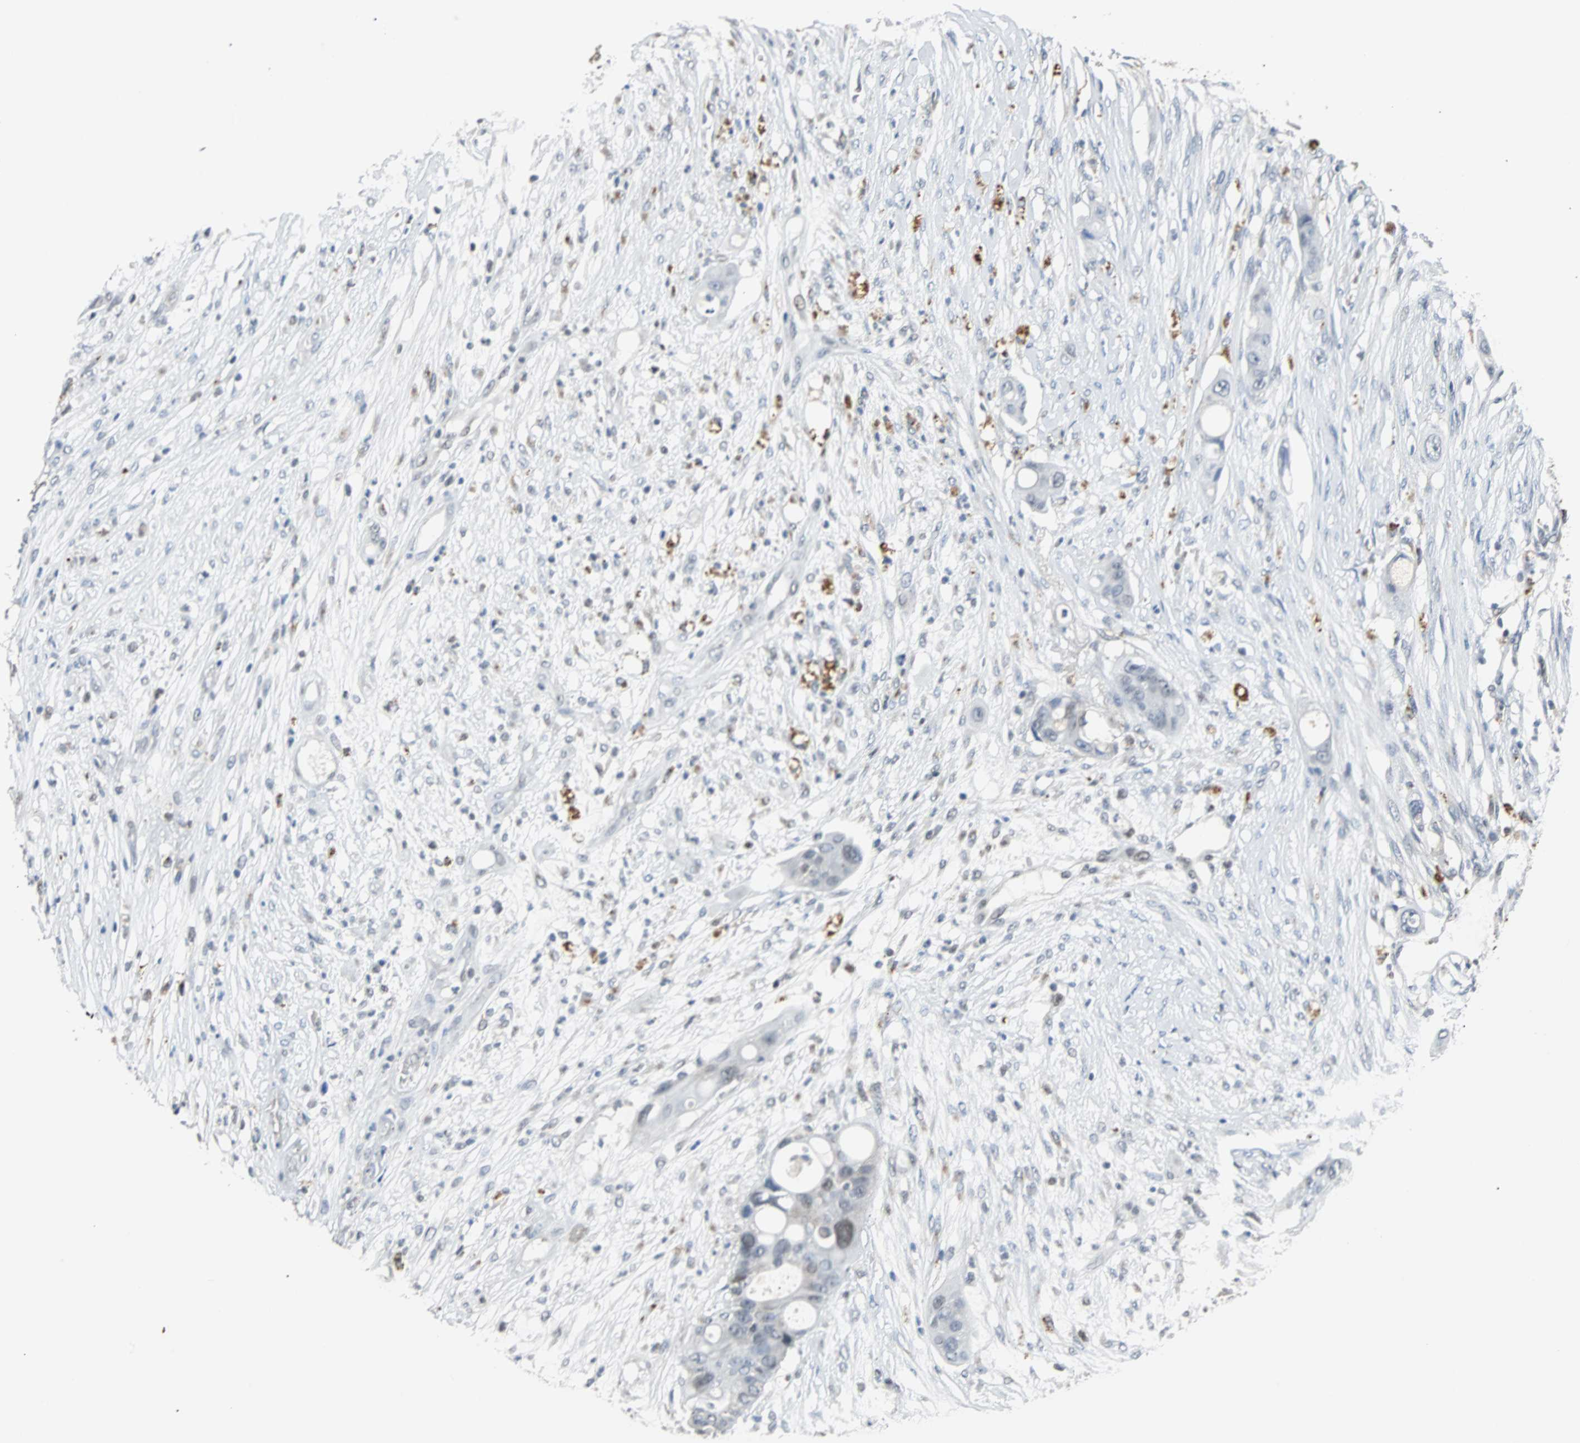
{"staining": {"intensity": "negative", "quantity": "none", "location": "none"}, "tissue": "colorectal cancer", "cell_type": "Tumor cells", "image_type": "cancer", "snomed": [{"axis": "morphology", "description": "Adenocarcinoma, NOS"}, {"axis": "topography", "description": "Colon"}], "caption": "Human colorectal adenocarcinoma stained for a protein using IHC exhibits no staining in tumor cells.", "gene": "HLX", "patient": {"sex": "female", "age": 57}}